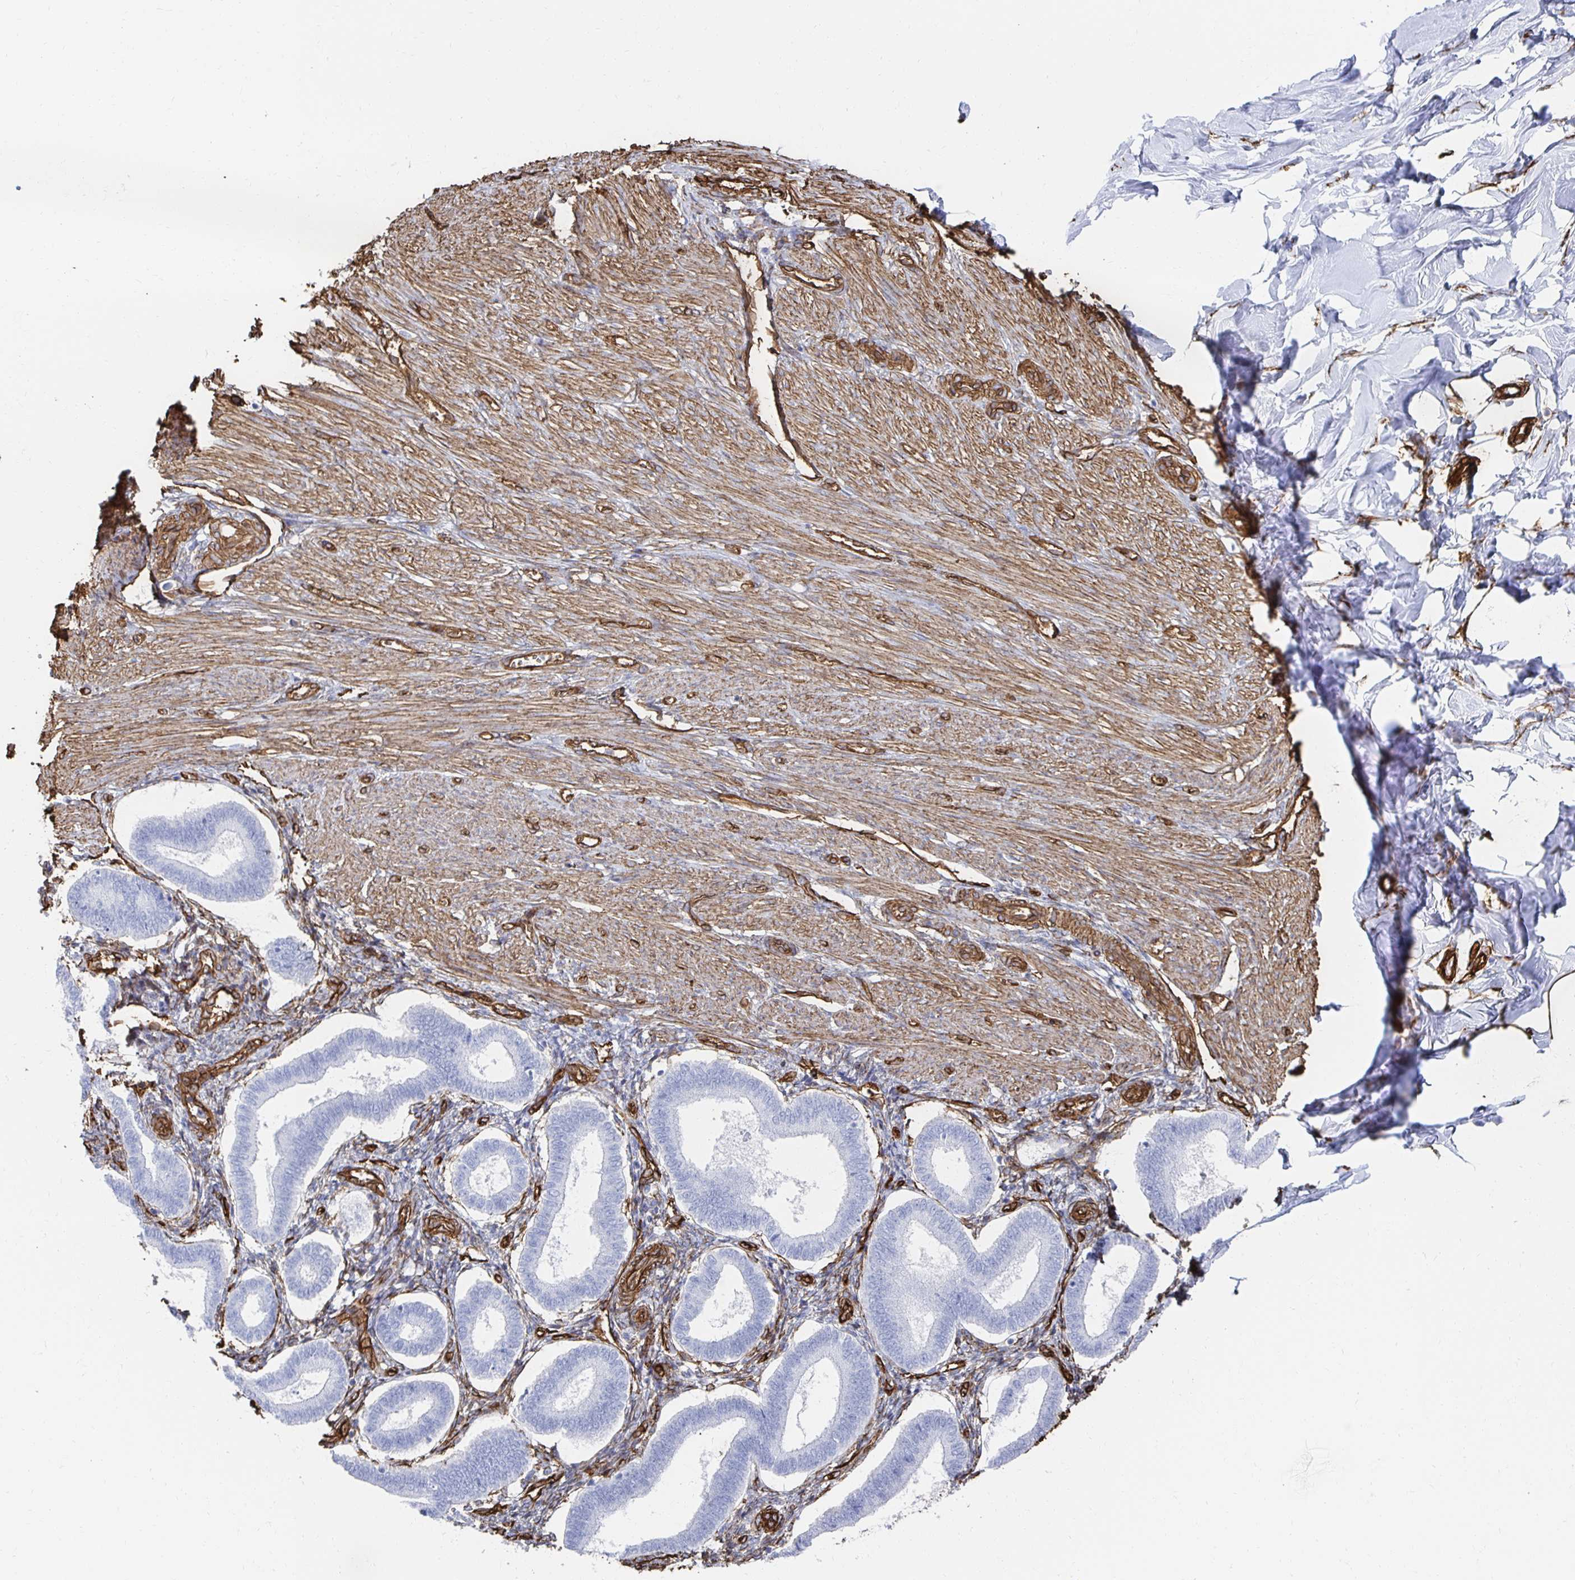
{"staining": {"intensity": "moderate", "quantity": "25%-75%", "location": "cytoplasmic/membranous"}, "tissue": "endometrium", "cell_type": "Cells in endometrial stroma", "image_type": "normal", "snomed": [{"axis": "morphology", "description": "Normal tissue, NOS"}, {"axis": "topography", "description": "Endometrium"}], "caption": "Immunohistochemistry of normal endometrium reveals medium levels of moderate cytoplasmic/membranous expression in approximately 25%-75% of cells in endometrial stroma. The protein of interest is stained brown, and the nuclei are stained in blue (DAB IHC with brightfield microscopy, high magnification).", "gene": "VIPR2", "patient": {"sex": "female", "age": 24}}